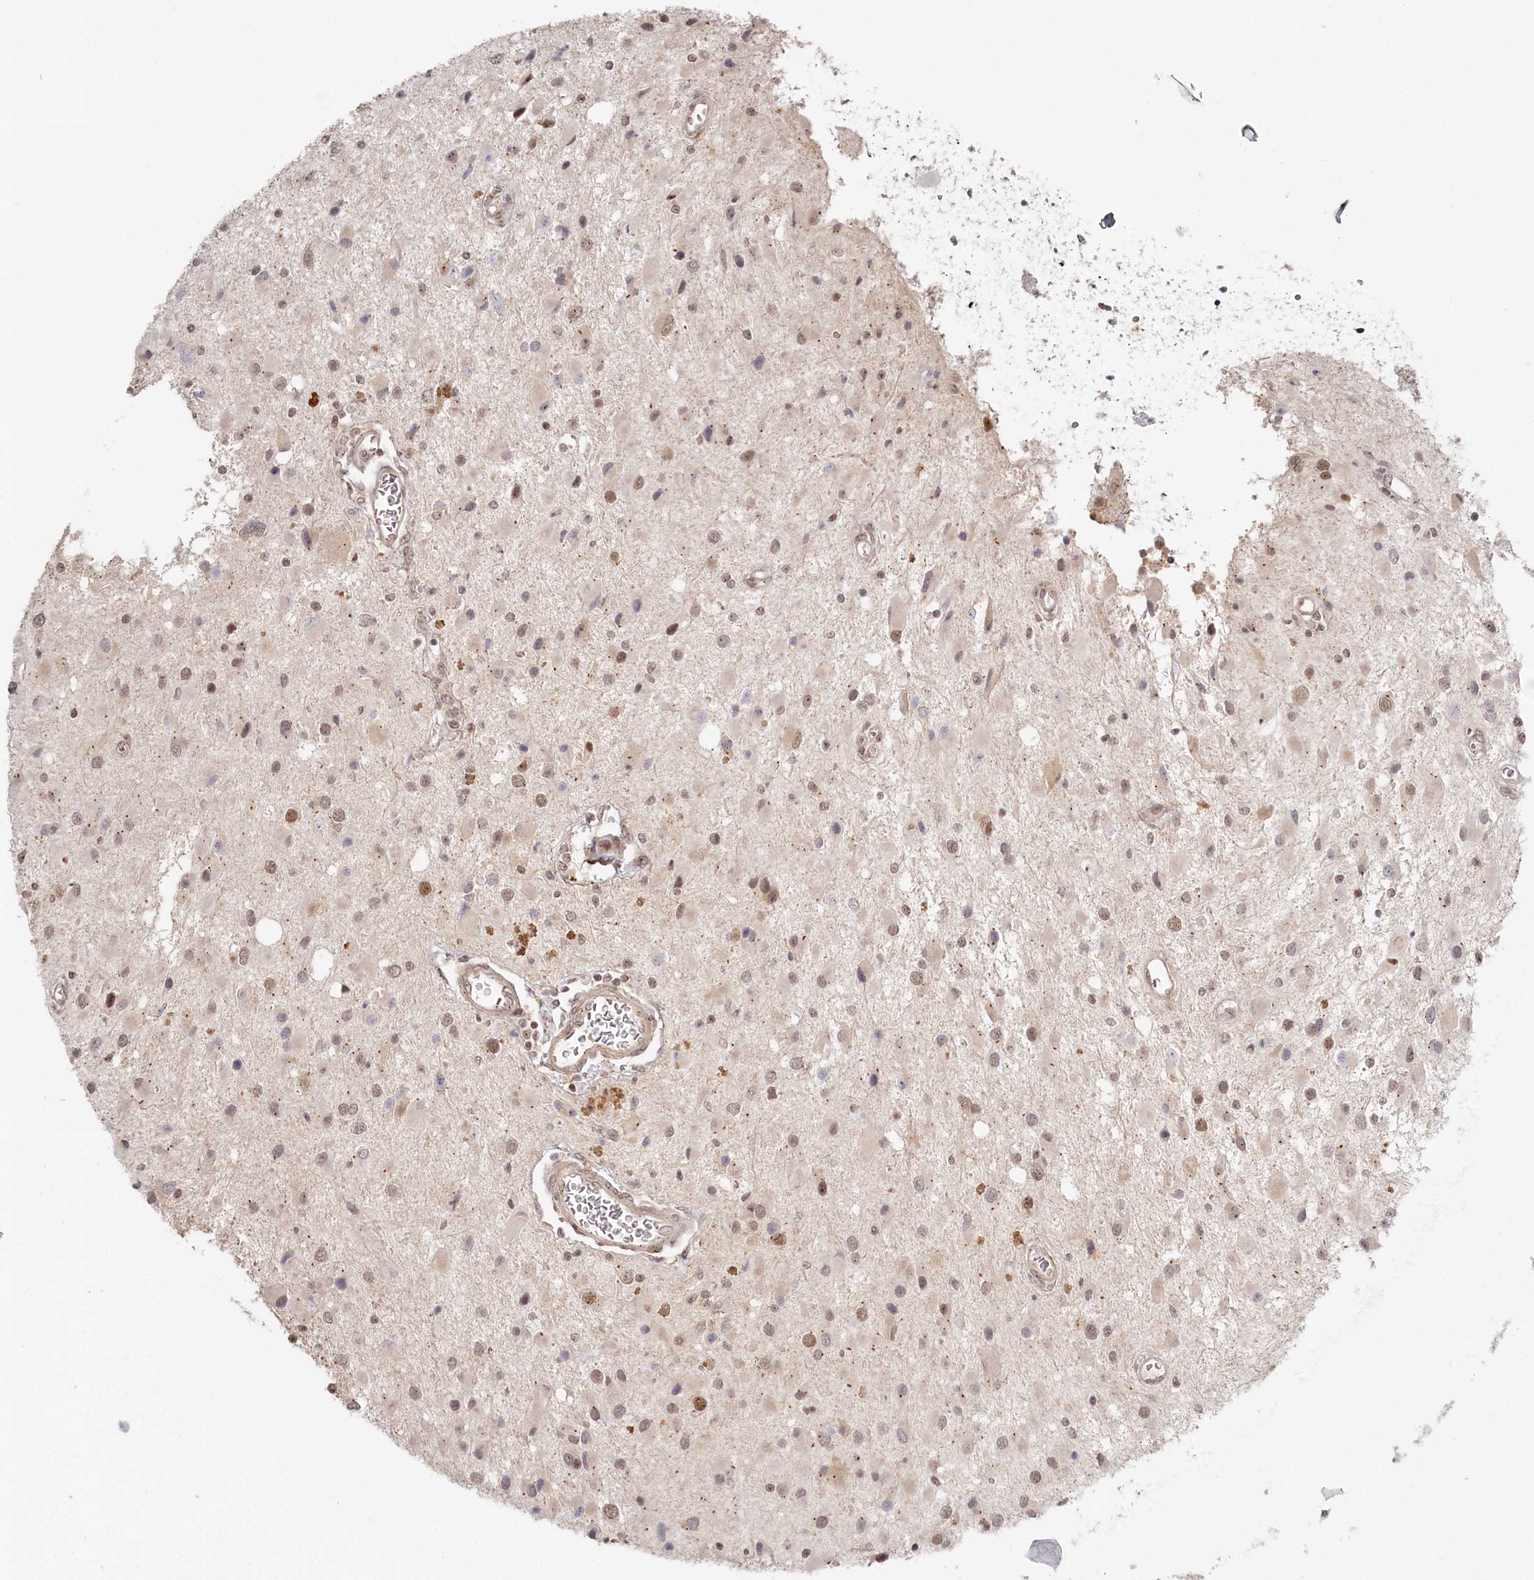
{"staining": {"intensity": "moderate", "quantity": "25%-75%", "location": "nuclear"}, "tissue": "glioma", "cell_type": "Tumor cells", "image_type": "cancer", "snomed": [{"axis": "morphology", "description": "Glioma, malignant, High grade"}, {"axis": "topography", "description": "Brain"}], "caption": "The micrograph displays immunohistochemical staining of glioma. There is moderate nuclear expression is identified in approximately 25%-75% of tumor cells.", "gene": "EXOSC1", "patient": {"sex": "male", "age": 53}}